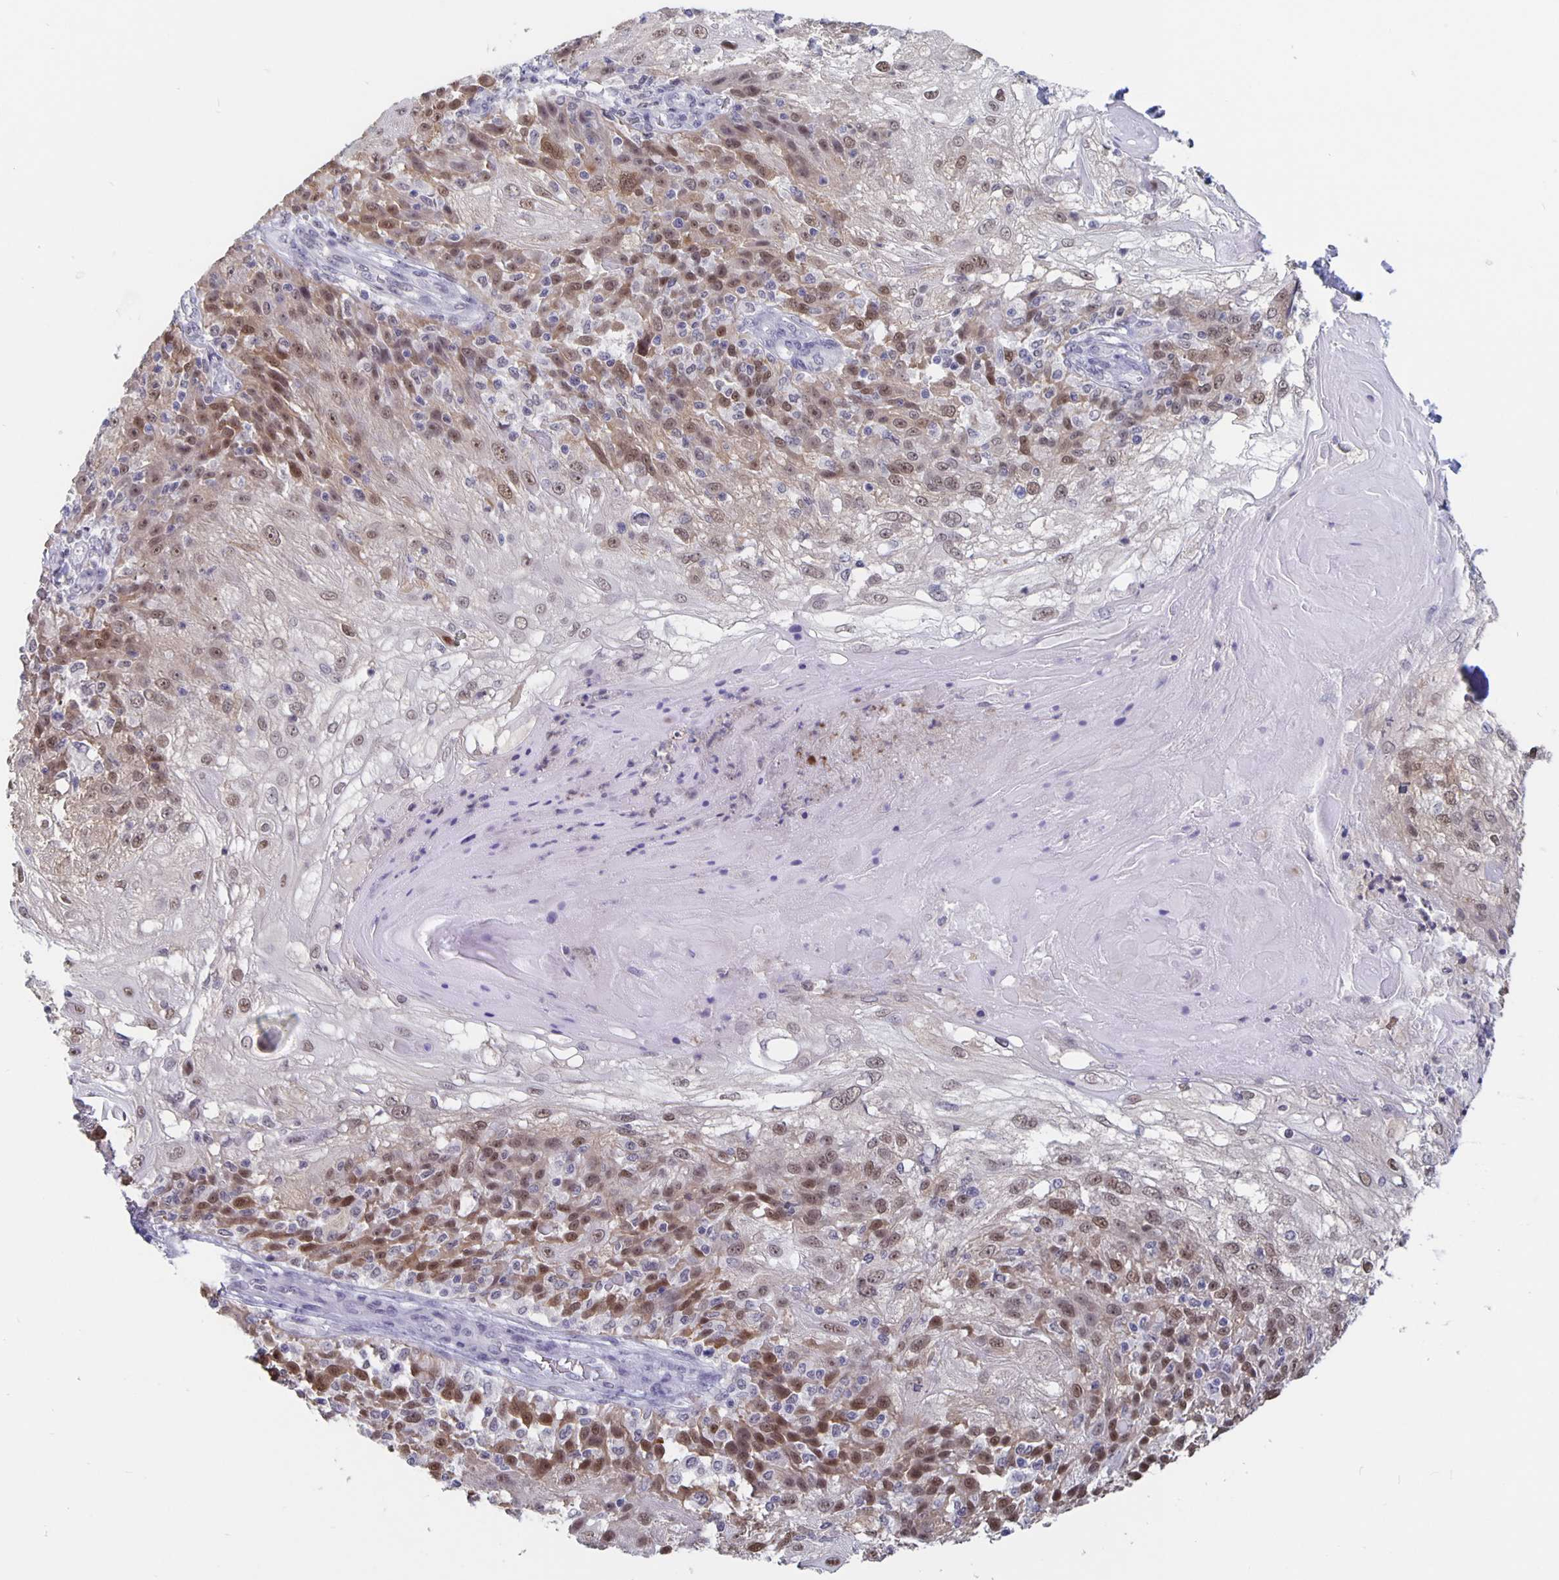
{"staining": {"intensity": "moderate", "quantity": "25%-75%", "location": "nuclear"}, "tissue": "skin cancer", "cell_type": "Tumor cells", "image_type": "cancer", "snomed": [{"axis": "morphology", "description": "Normal tissue, NOS"}, {"axis": "morphology", "description": "Squamous cell carcinoma, NOS"}, {"axis": "topography", "description": "Skin"}], "caption": "Immunohistochemical staining of human skin cancer exhibits medium levels of moderate nuclear staining in about 25%-75% of tumor cells. Nuclei are stained in blue.", "gene": "ZNF691", "patient": {"sex": "female", "age": 83}}